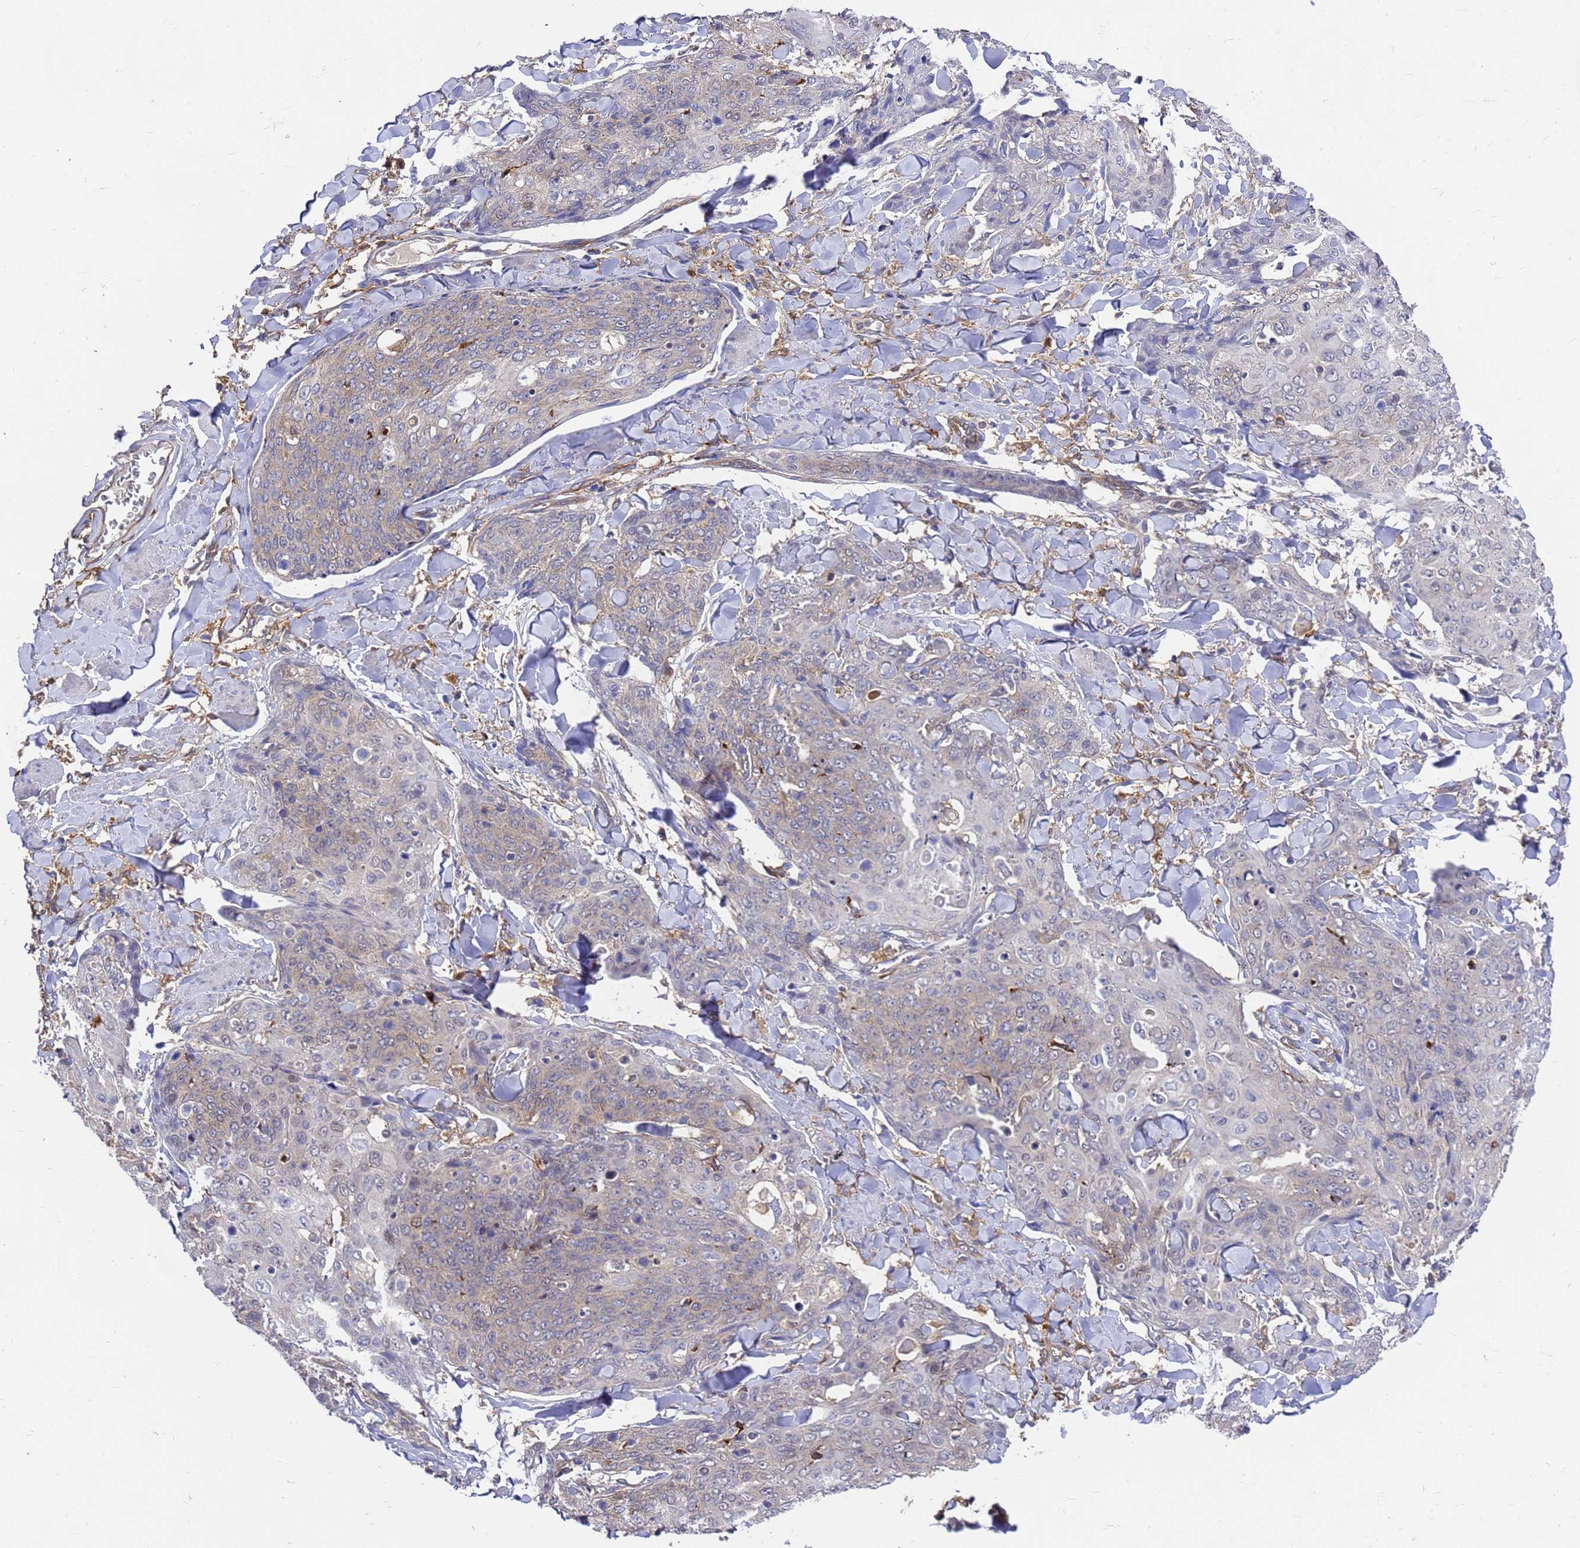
{"staining": {"intensity": "negative", "quantity": "none", "location": "none"}, "tissue": "skin cancer", "cell_type": "Tumor cells", "image_type": "cancer", "snomed": [{"axis": "morphology", "description": "Squamous cell carcinoma, NOS"}, {"axis": "topography", "description": "Skin"}, {"axis": "topography", "description": "Vulva"}], "caption": "This is a image of IHC staining of skin cancer (squamous cell carcinoma), which shows no positivity in tumor cells. The staining is performed using DAB (3,3'-diaminobenzidine) brown chromogen with nuclei counter-stained in using hematoxylin.", "gene": "SLC35E2B", "patient": {"sex": "female", "age": 85}}